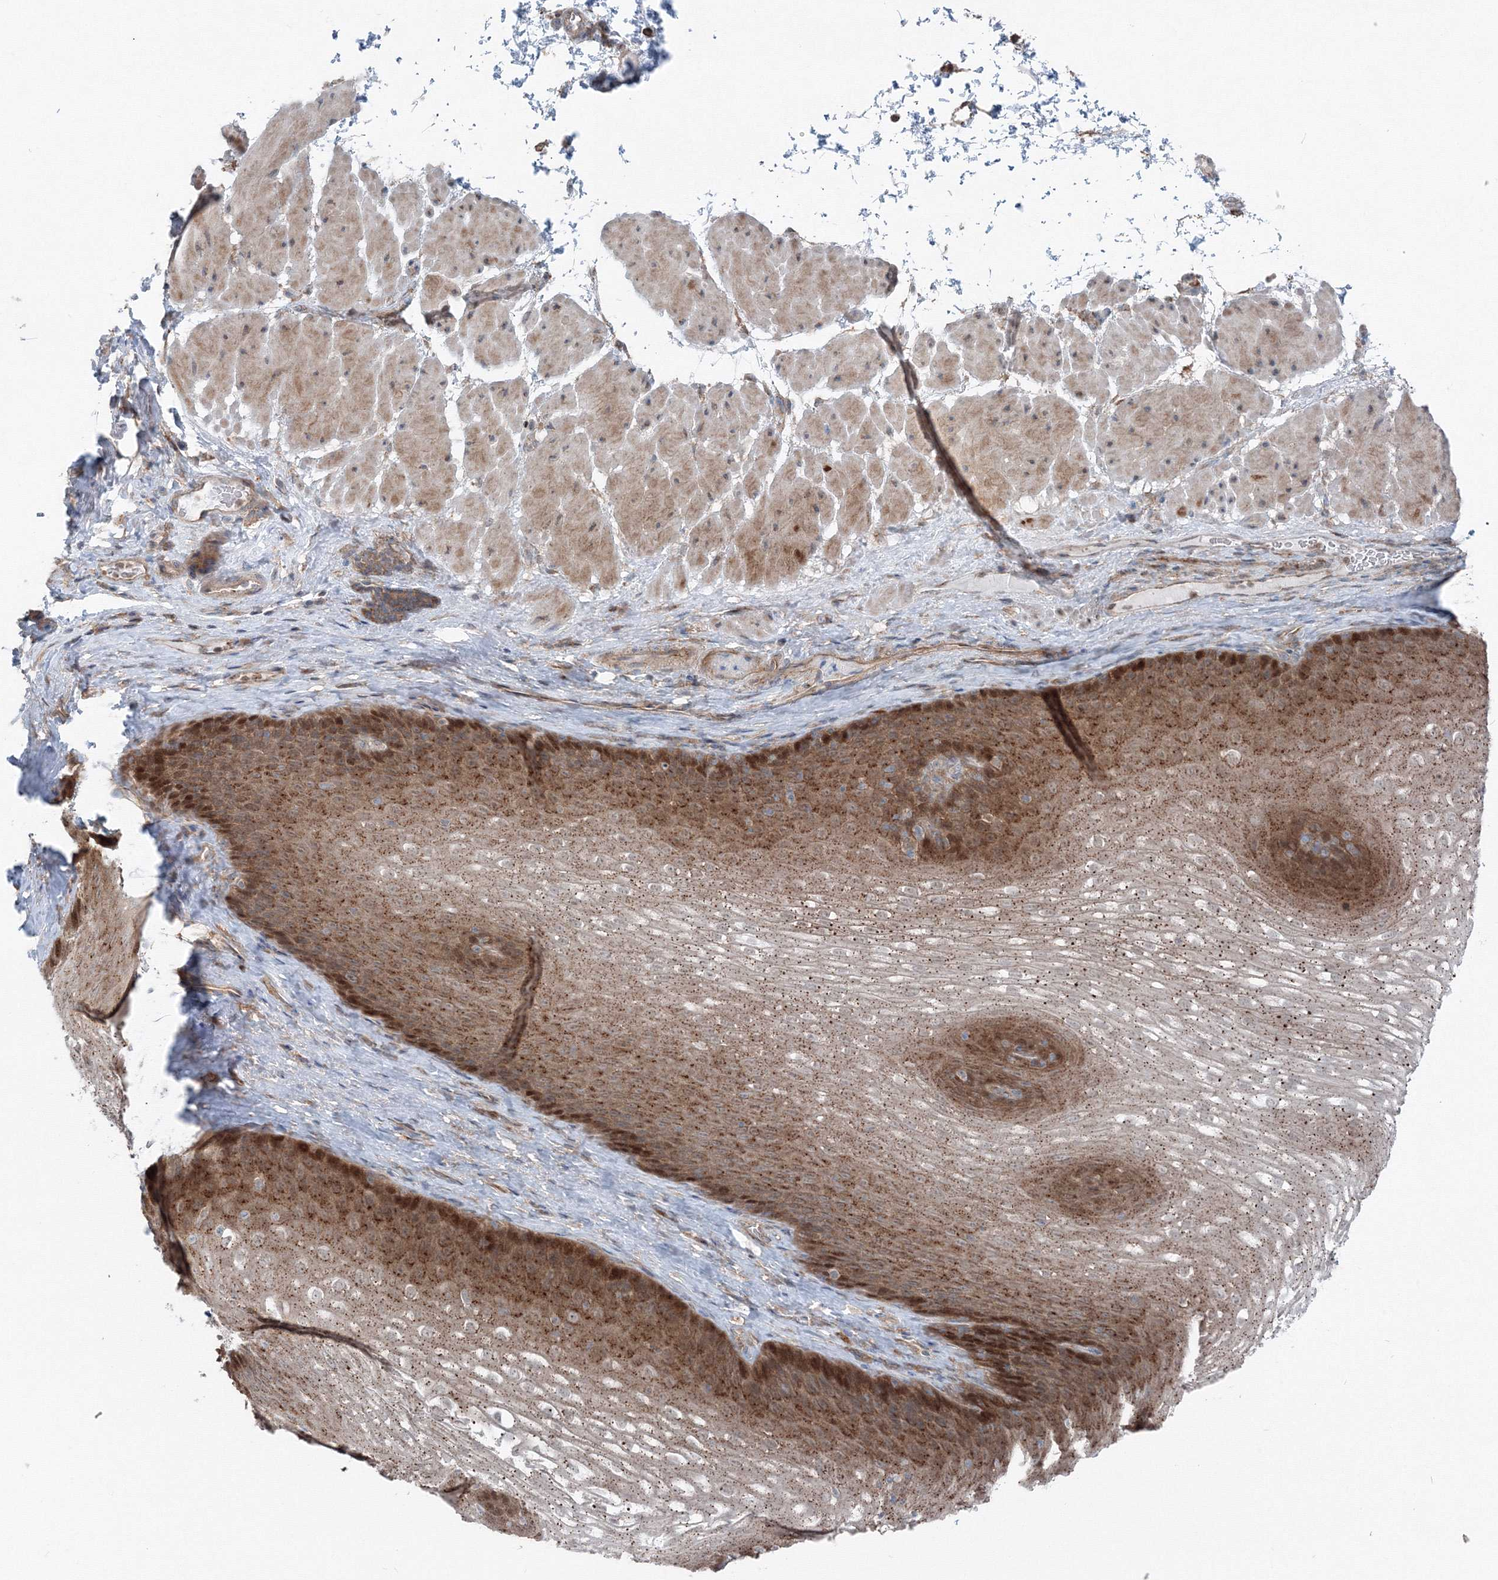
{"staining": {"intensity": "moderate", "quantity": ">75%", "location": "cytoplasmic/membranous,nuclear"}, "tissue": "esophagus", "cell_type": "Squamous epithelial cells", "image_type": "normal", "snomed": [{"axis": "morphology", "description": "Normal tissue, NOS"}, {"axis": "topography", "description": "Esophagus"}], "caption": "A micrograph of human esophagus stained for a protein demonstrates moderate cytoplasmic/membranous,nuclear brown staining in squamous epithelial cells.", "gene": "TPRKB", "patient": {"sex": "female", "age": 66}}